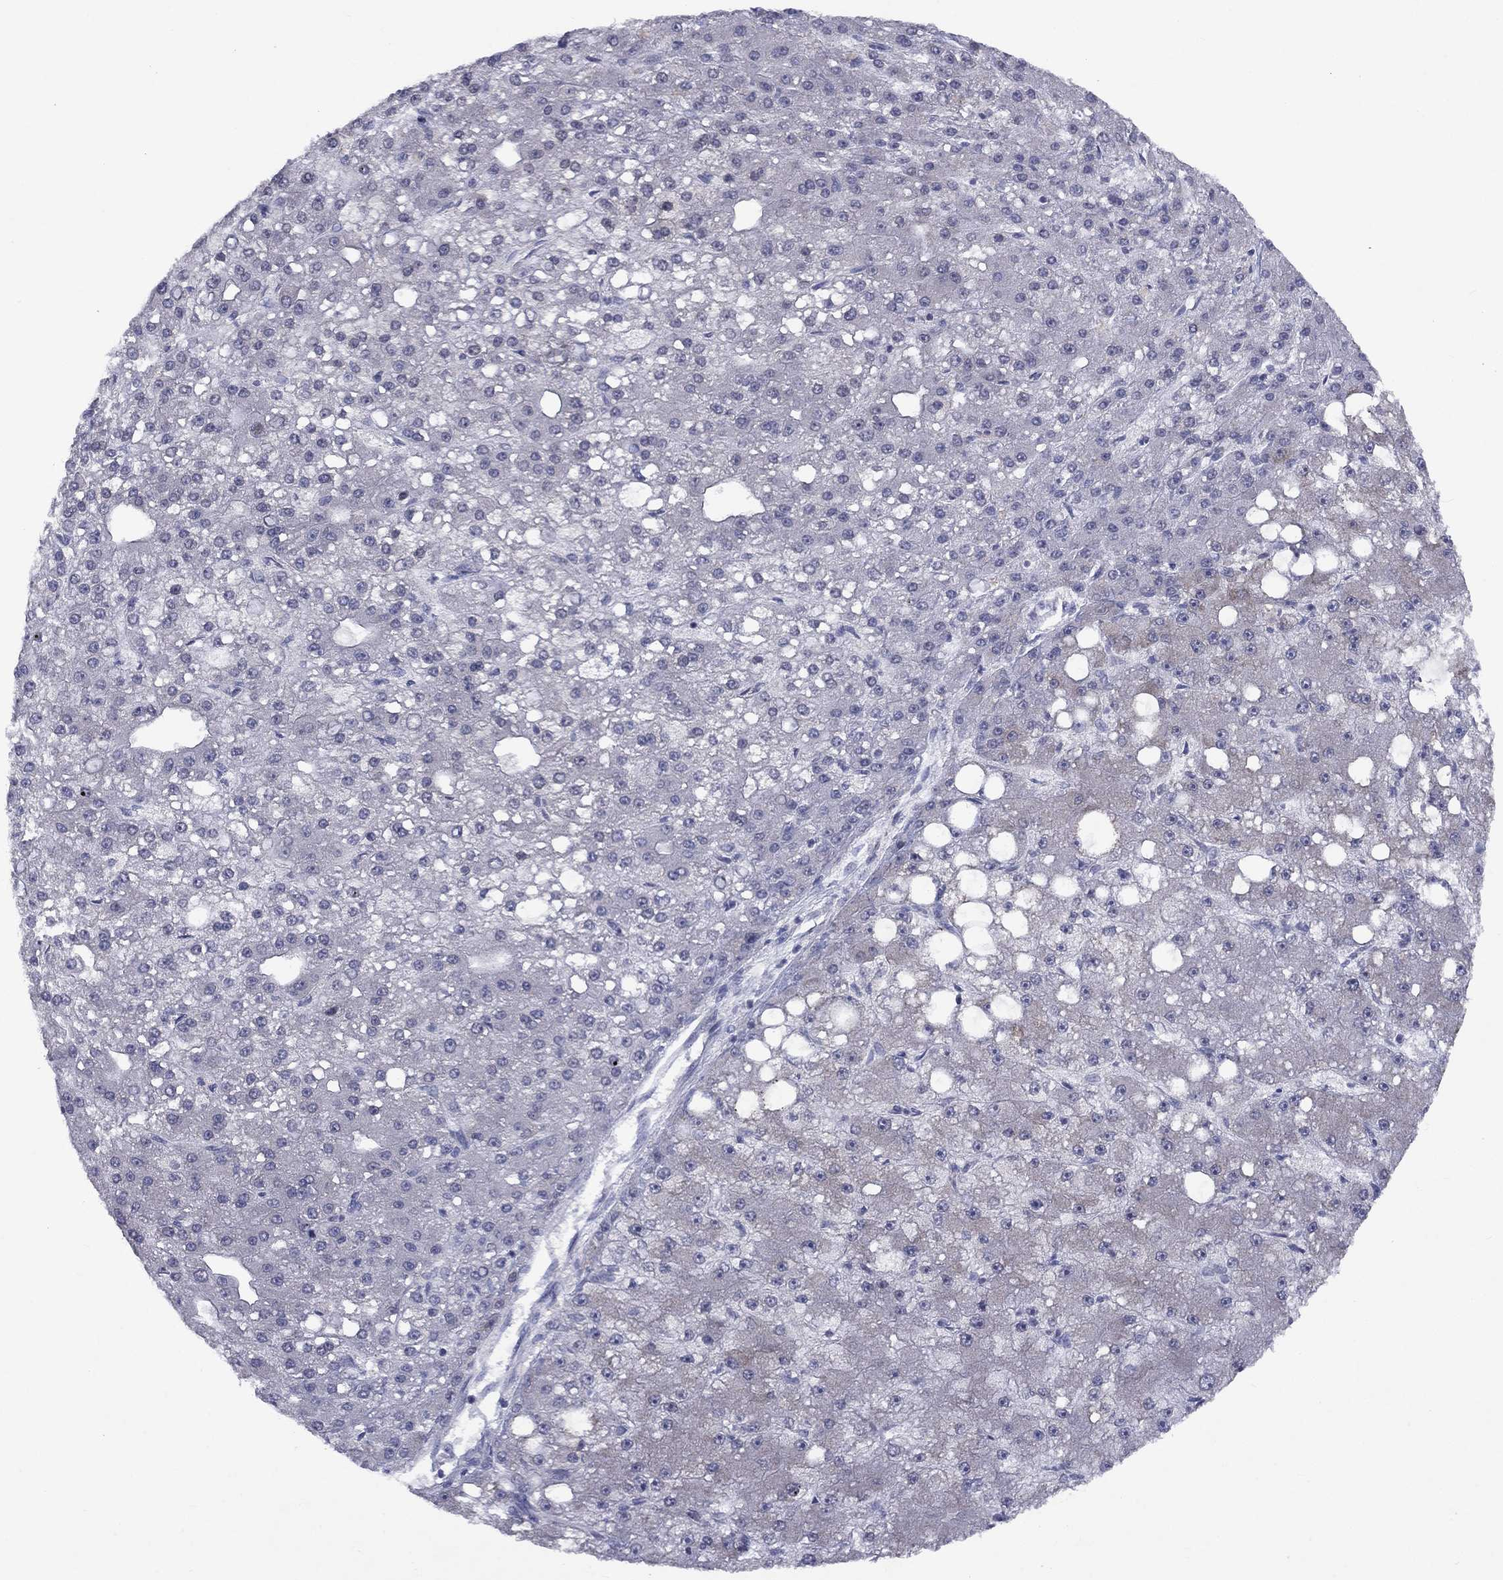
{"staining": {"intensity": "negative", "quantity": "none", "location": "none"}, "tissue": "liver cancer", "cell_type": "Tumor cells", "image_type": "cancer", "snomed": [{"axis": "morphology", "description": "Carcinoma, Hepatocellular, NOS"}, {"axis": "topography", "description": "Liver"}], "caption": "Photomicrograph shows no protein staining in tumor cells of liver cancer (hepatocellular carcinoma) tissue. (DAB immunohistochemistry (IHC) visualized using brightfield microscopy, high magnification).", "gene": "CACNA1A", "patient": {"sex": "male", "age": 67}}